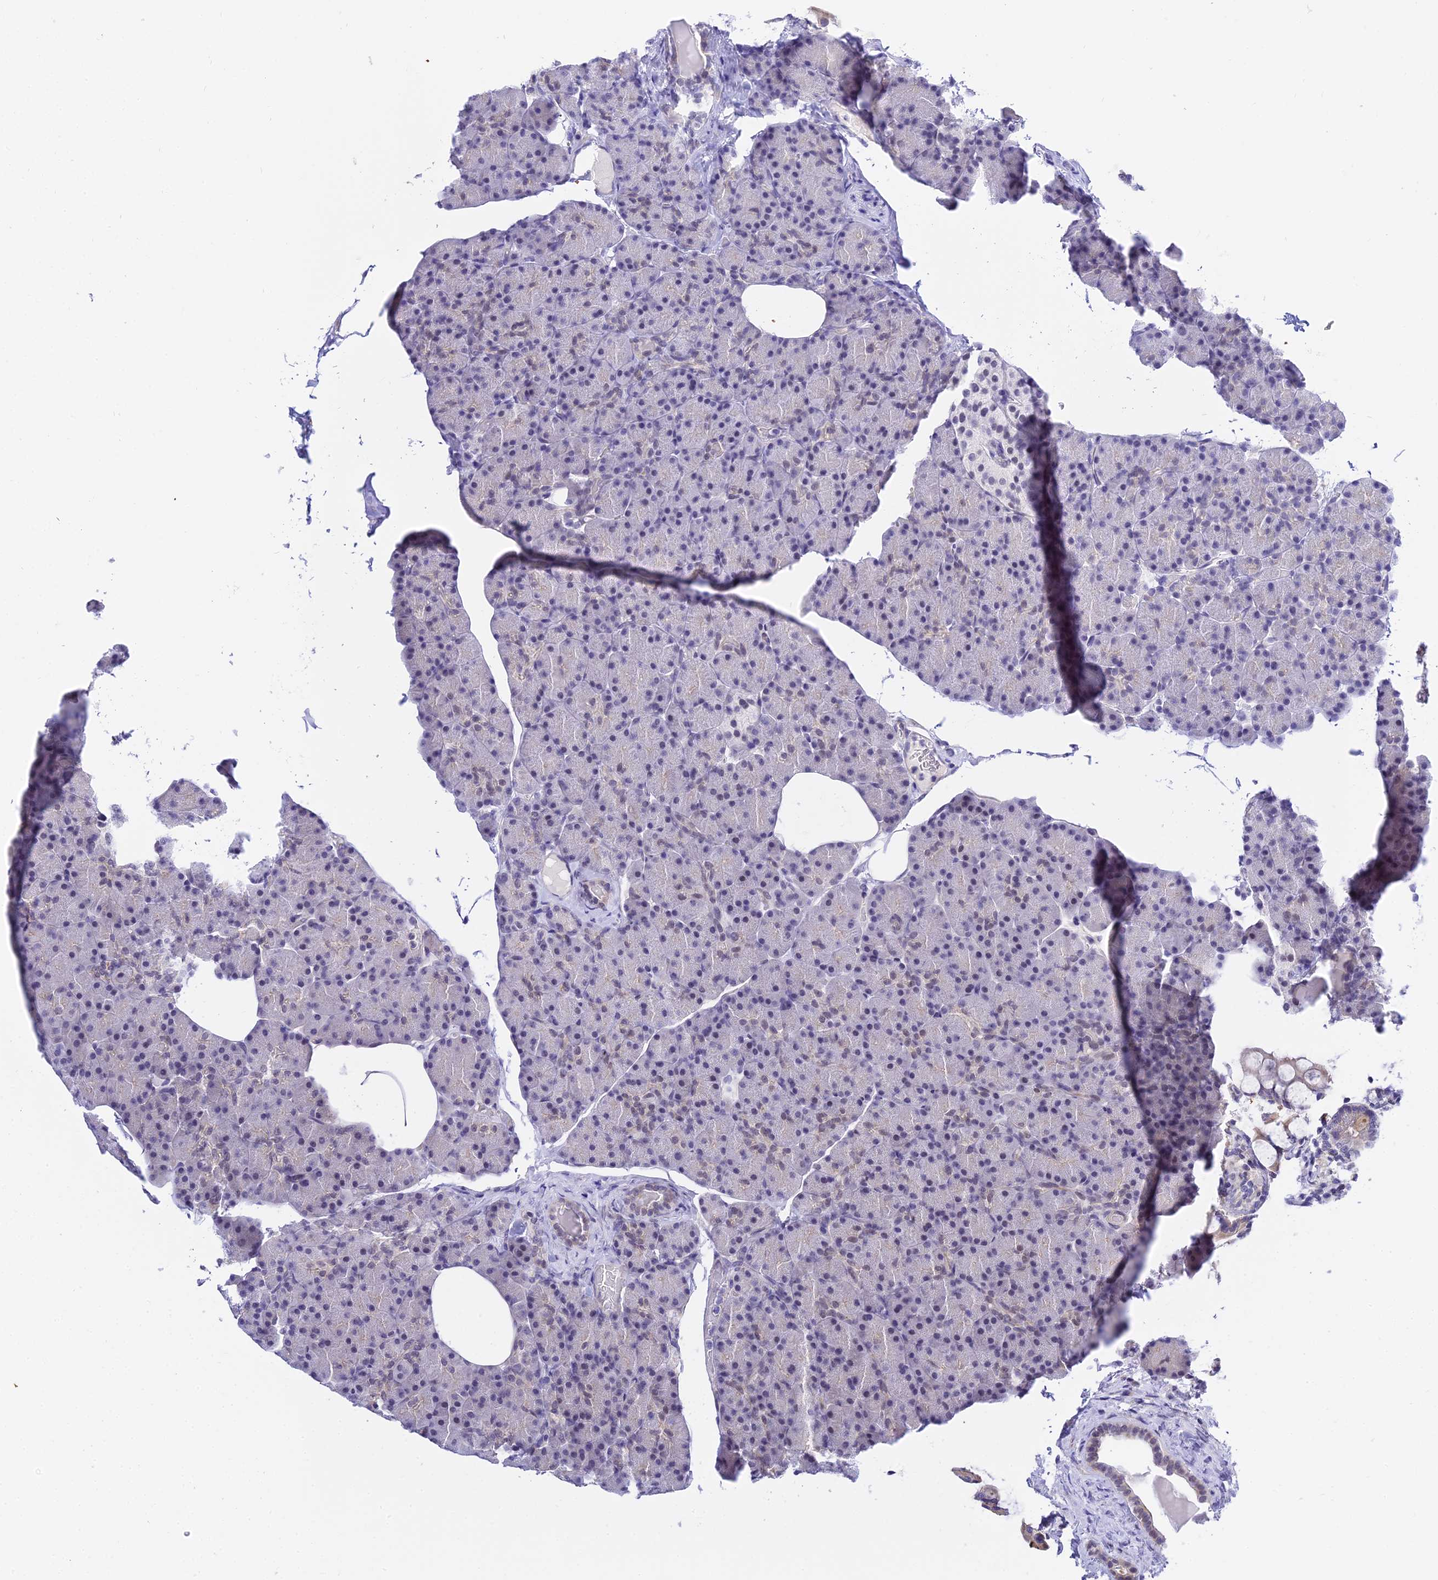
{"staining": {"intensity": "weak", "quantity": "<25%", "location": "nuclear"}, "tissue": "pancreas", "cell_type": "Exocrine glandular cells", "image_type": "normal", "snomed": [{"axis": "morphology", "description": "Normal tissue, NOS"}, {"axis": "topography", "description": "Pancreas"}], "caption": "Photomicrograph shows no protein positivity in exocrine glandular cells of benign pancreas. The staining is performed using DAB (3,3'-diaminobenzidine) brown chromogen with nuclei counter-stained in using hematoxylin.", "gene": "ZNF628", "patient": {"sex": "female", "age": 43}}